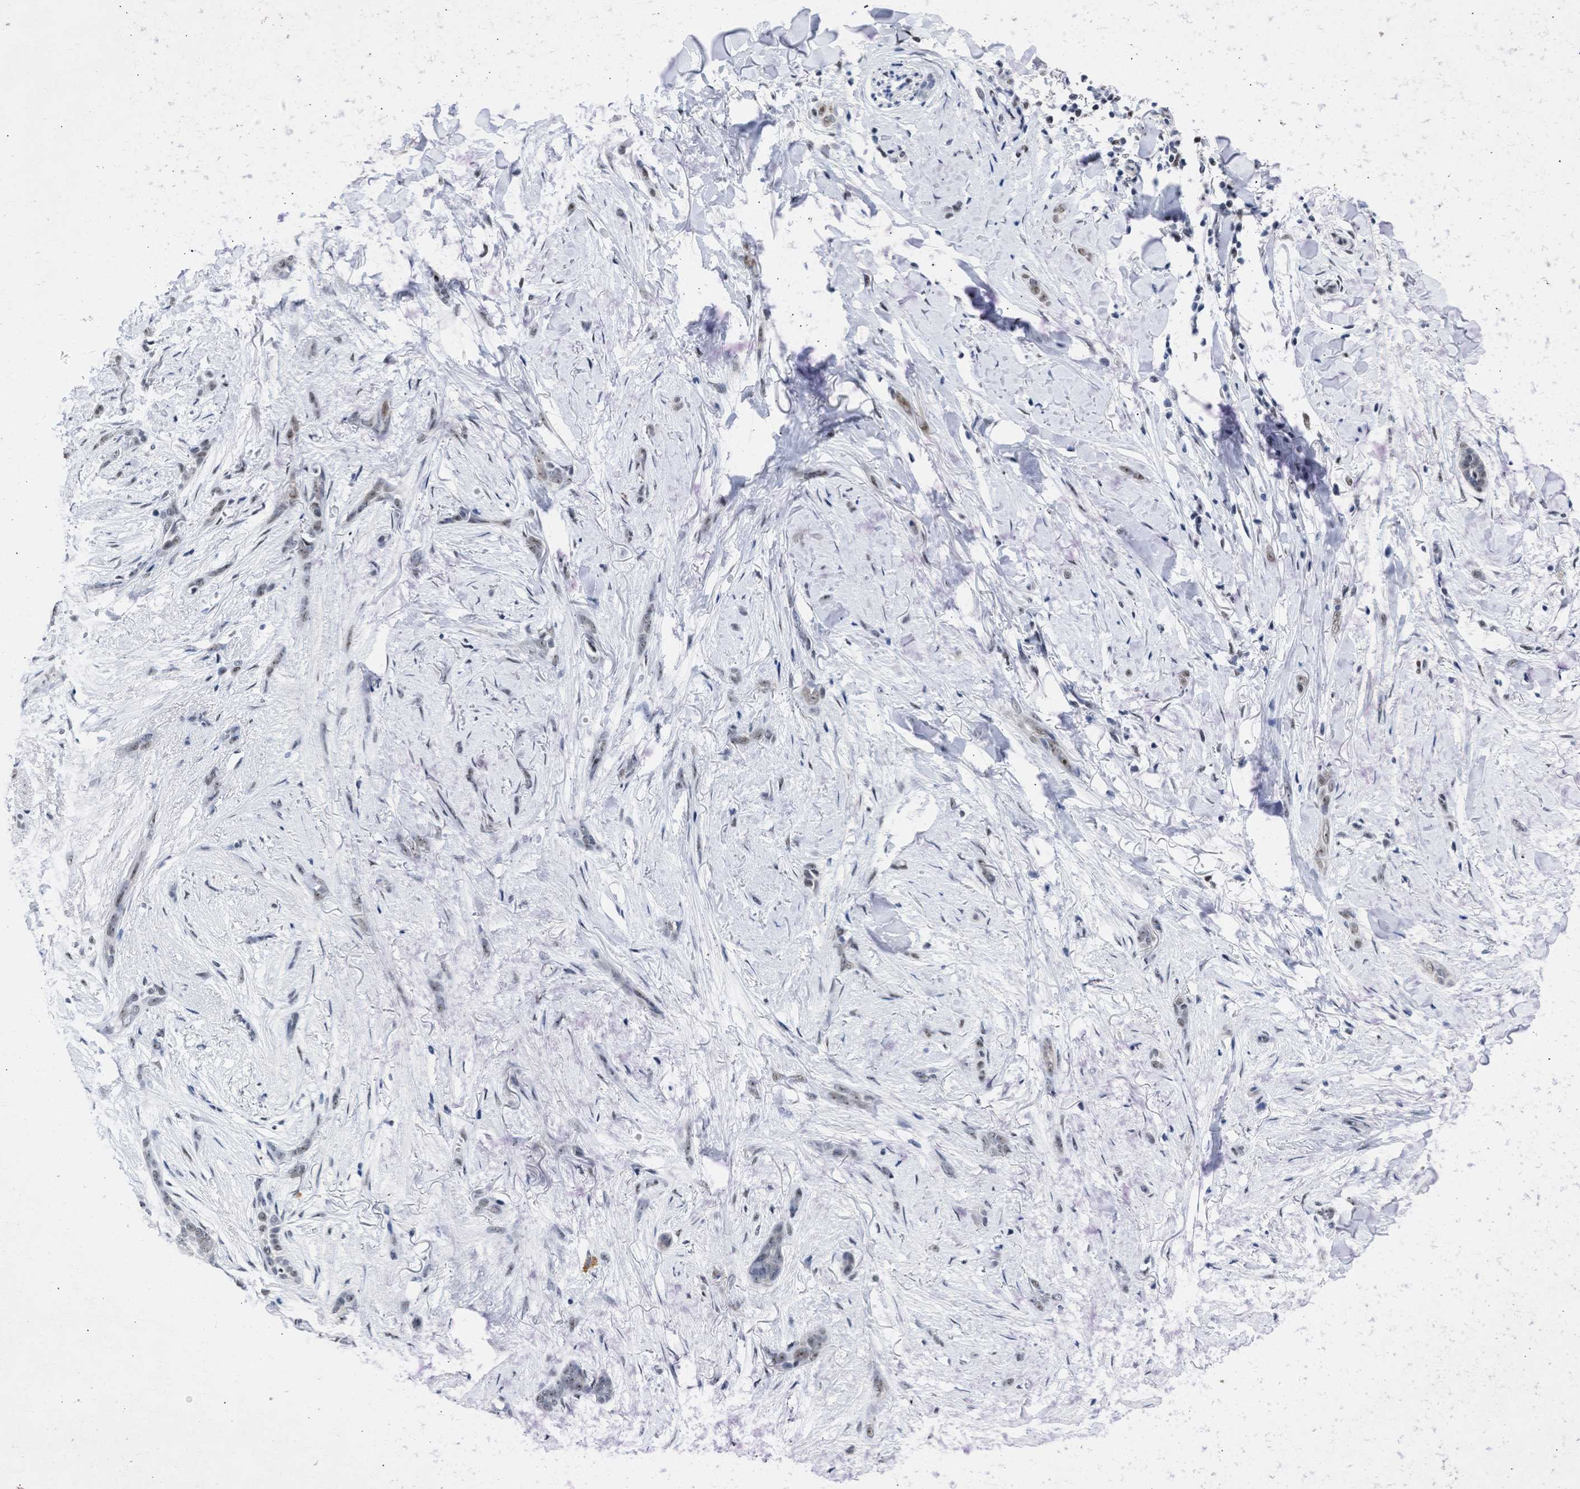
{"staining": {"intensity": "weak", "quantity": ">75%", "location": "nuclear"}, "tissue": "skin cancer", "cell_type": "Tumor cells", "image_type": "cancer", "snomed": [{"axis": "morphology", "description": "Basal cell carcinoma"}, {"axis": "morphology", "description": "Adnexal tumor, benign"}, {"axis": "topography", "description": "Skin"}], "caption": "Immunohistochemistry staining of benign adnexal tumor (skin), which exhibits low levels of weak nuclear positivity in about >75% of tumor cells indicating weak nuclear protein staining. The staining was performed using DAB (brown) for protein detection and nuclei were counterstained in hematoxylin (blue).", "gene": "DDX41", "patient": {"sex": "female", "age": 42}}